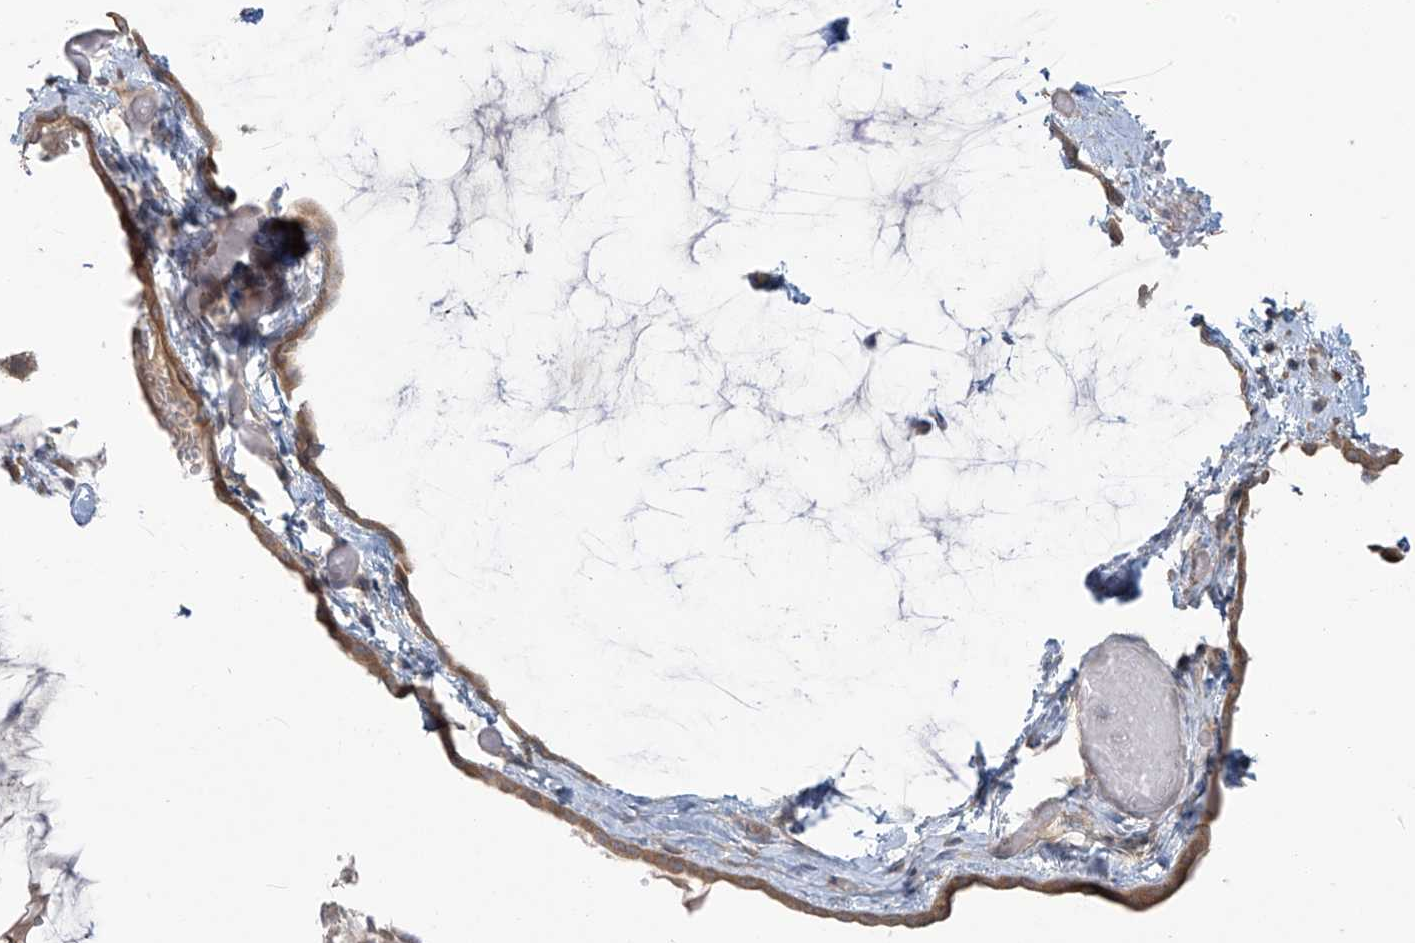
{"staining": {"intensity": "moderate", "quantity": ">75%", "location": "cytoplasmic/membranous"}, "tissue": "ovarian cancer", "cell_type": "Tumor cells", "image_type": "cancer", "snomed": [{"axis": "morphology", "description": "Cystadenocarcinoma, mucinous, NOS"}, {"axis": "topography", "description": "Ovary"}], "caption": "Ovarian mucinous cystadenocarcinoma stained with DAB (3,3'-diaminobenzidine) IHC exhibits medium levels of moderate cytoplasmic/membranous staining in approximately >75% of tumor cells.", "gene": "MAGIX", "patient": {"sex": "female", "age": 39}}